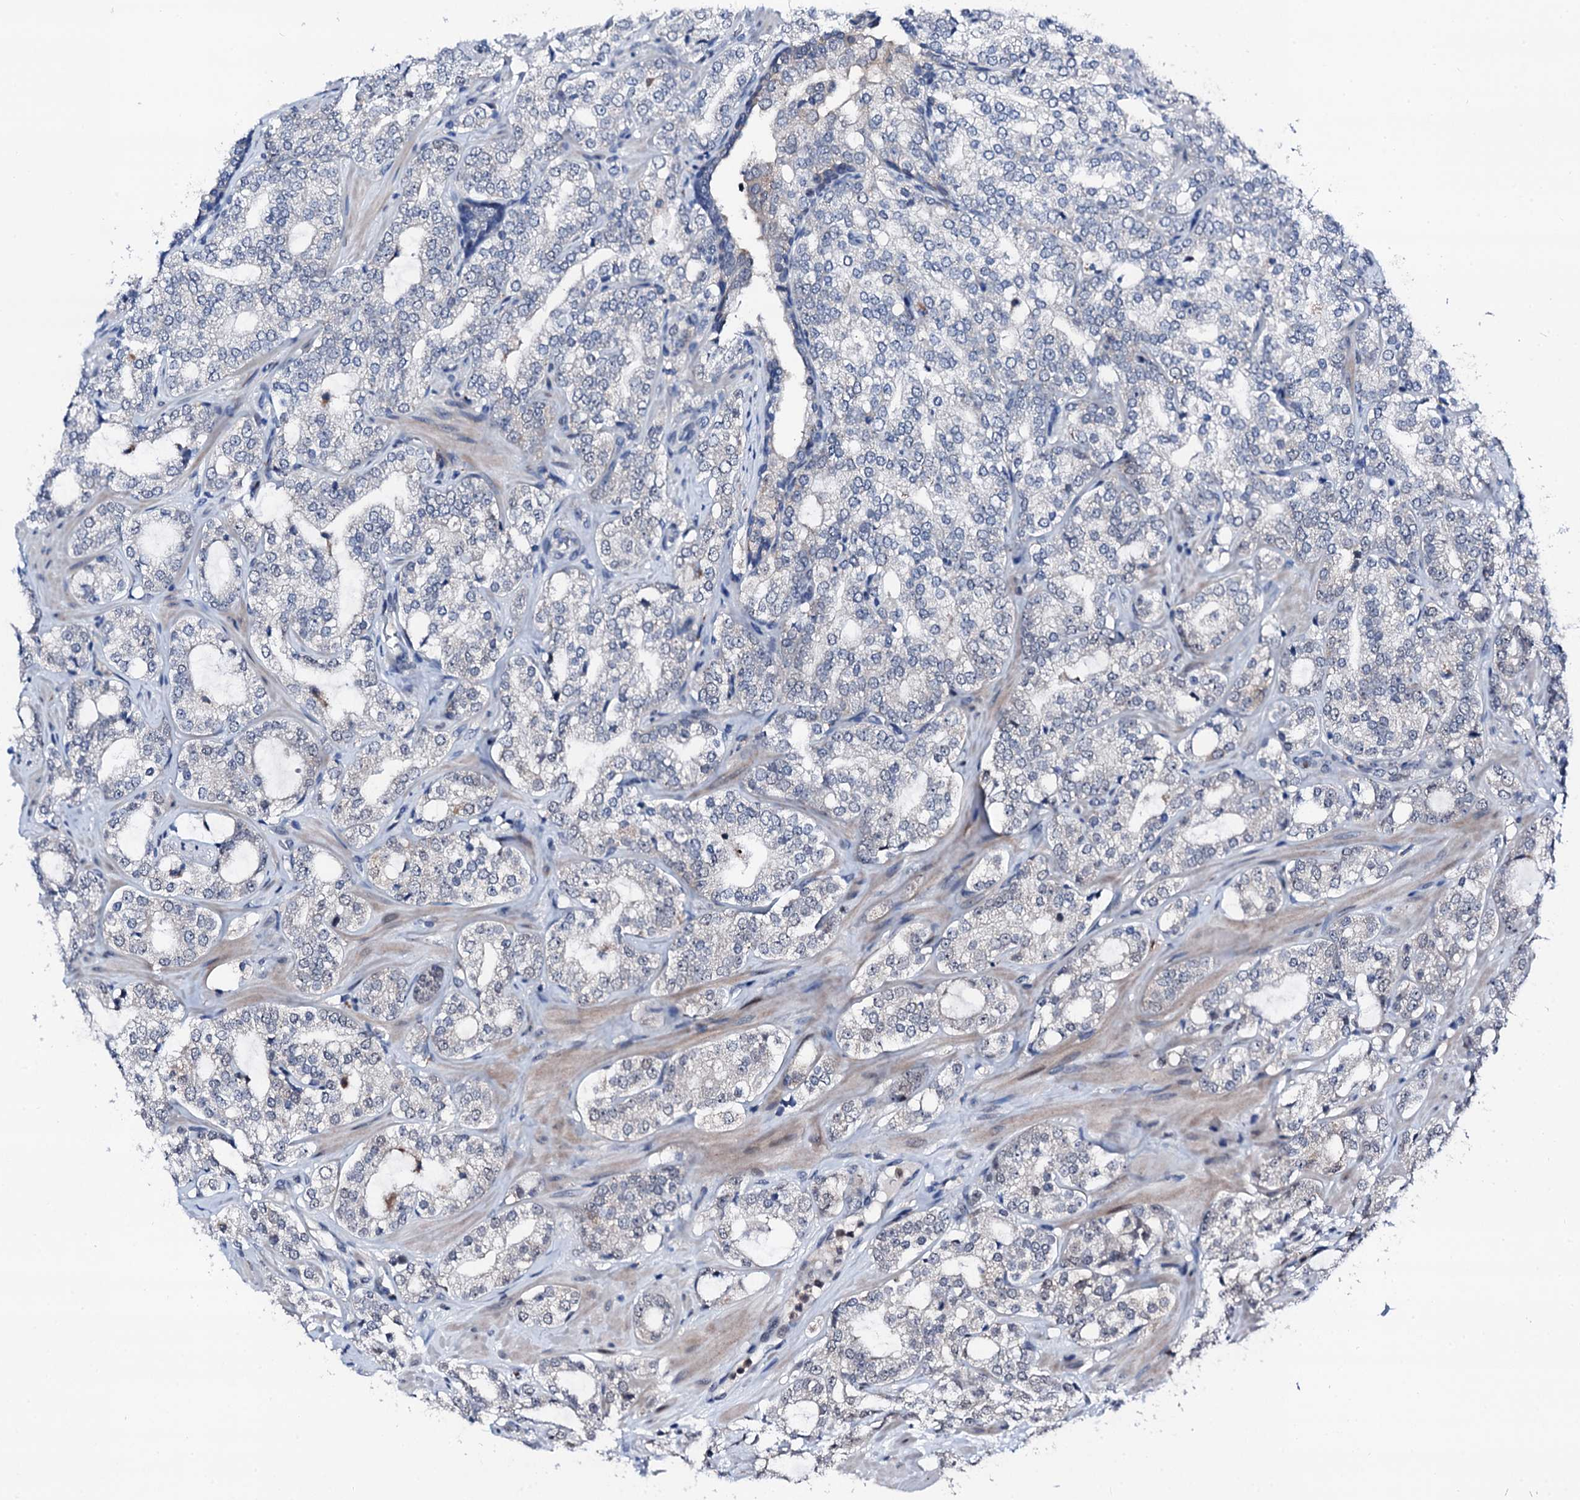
{"staining": {"intensity": "negative", "quantity": "none", "location": "none"}, "tissue": "prostate cancer", "cell_type": "Tumor cells", "image_type": "cancer", "snomed": [{"axis": "morphology", "description": "Adenocarcinoma, High grade"}, {"axis": "topography", "description": "Prostate"}], "caption": "An image of human prostate high-grade adenocarcinoma is negative for staining in tumor cells.", "gene": "TRAFD1", "patient": {"sex": "male", "age": 64}}